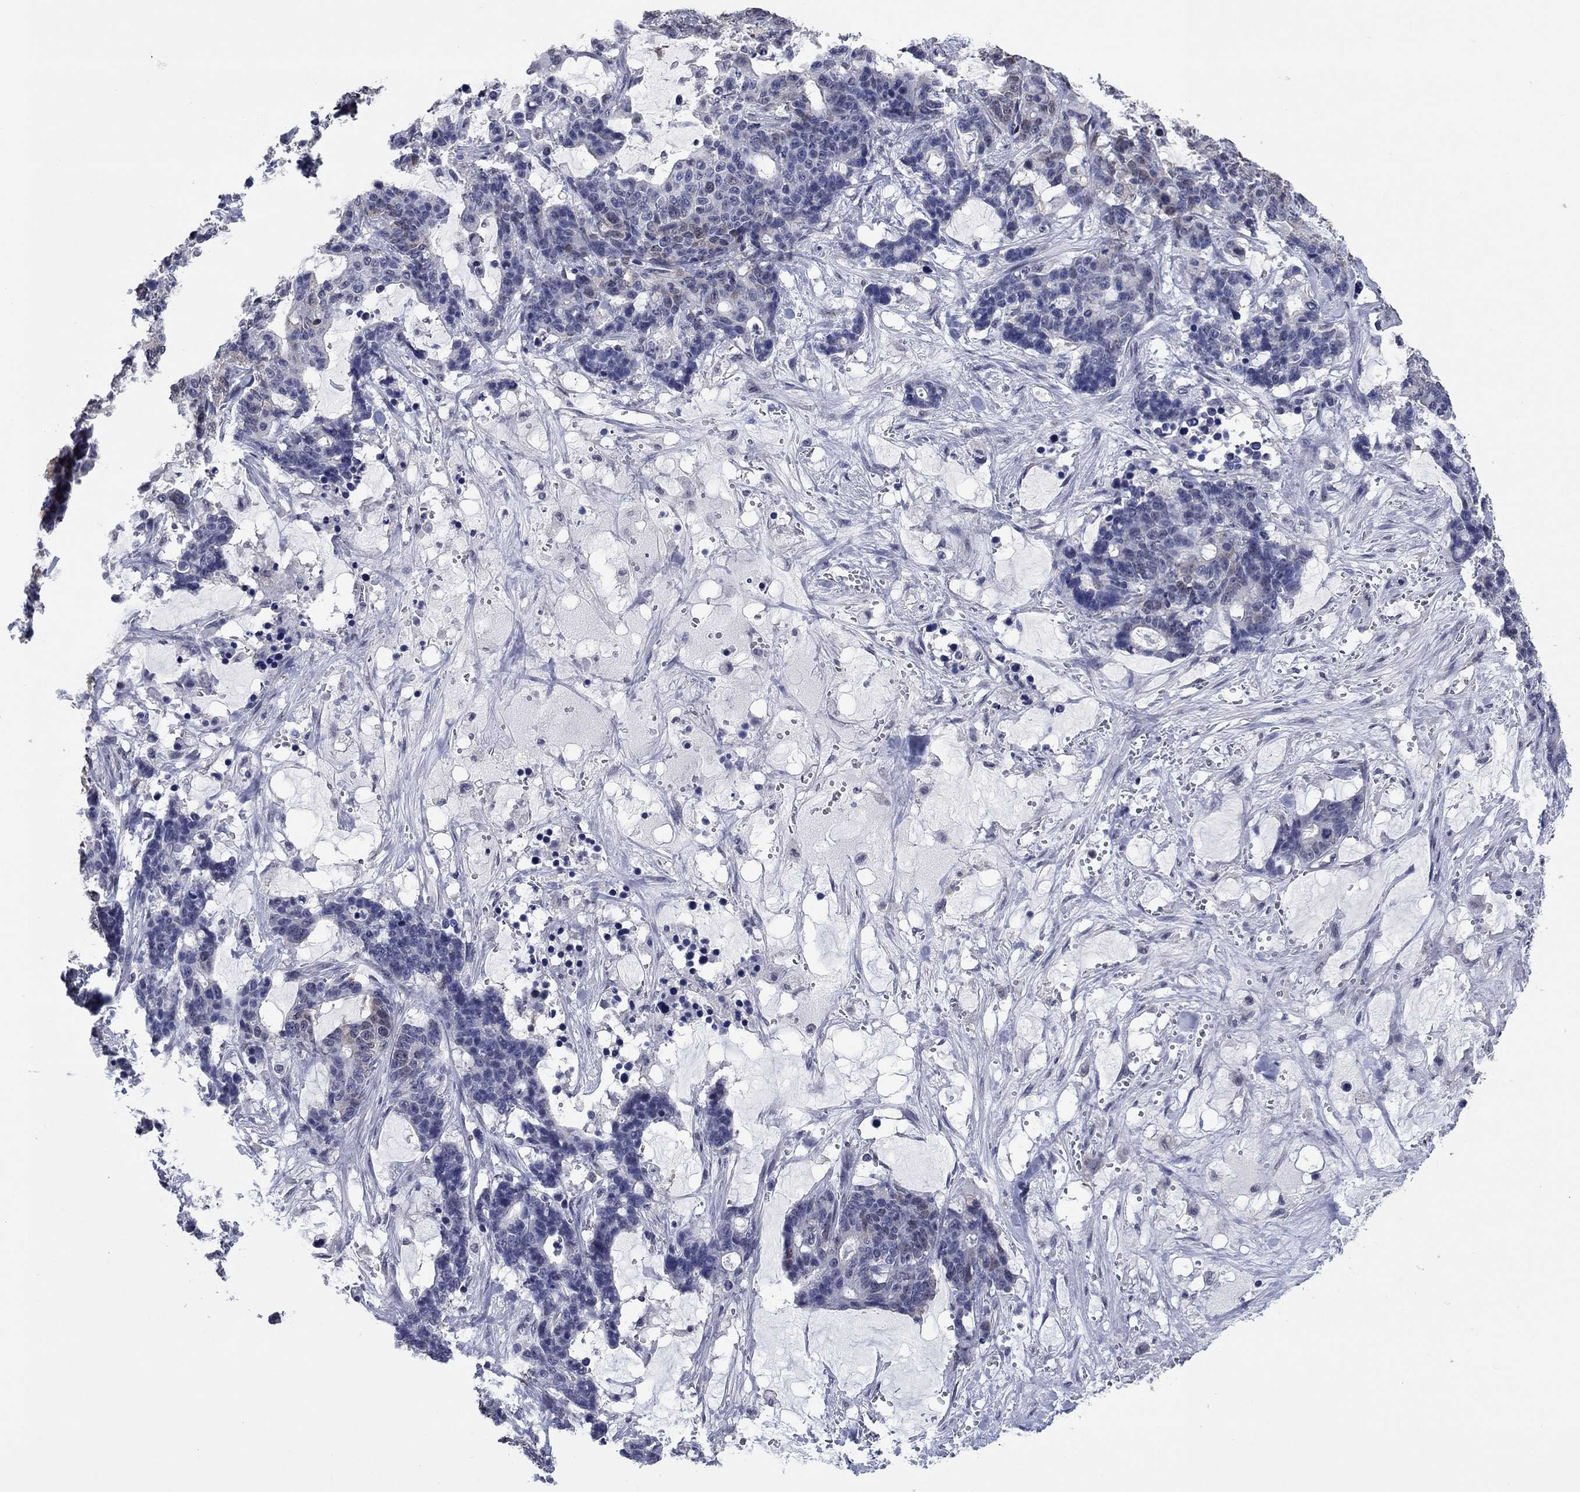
{"staining": {"intensity": "negative", "quantity": "none", "location": "none"}, "tissue": "stomach cancer", "cell_type": "Tumor cells", "image_type": "cancer", "snomed": [{"axis": "morphology", "description": "Normal tissue, NOS"}, {"axis": "morphology", "description": "Adenocarcinoma, NOS"}, {"axis": "topography", "description": "Stomach"}], "caption": "Protein analysis of adenocarcinoma (stomach) exhibits no significant staining in tumor cells.", "gene": "TYMS", "patient": {"sex": "female", "age": 64}}